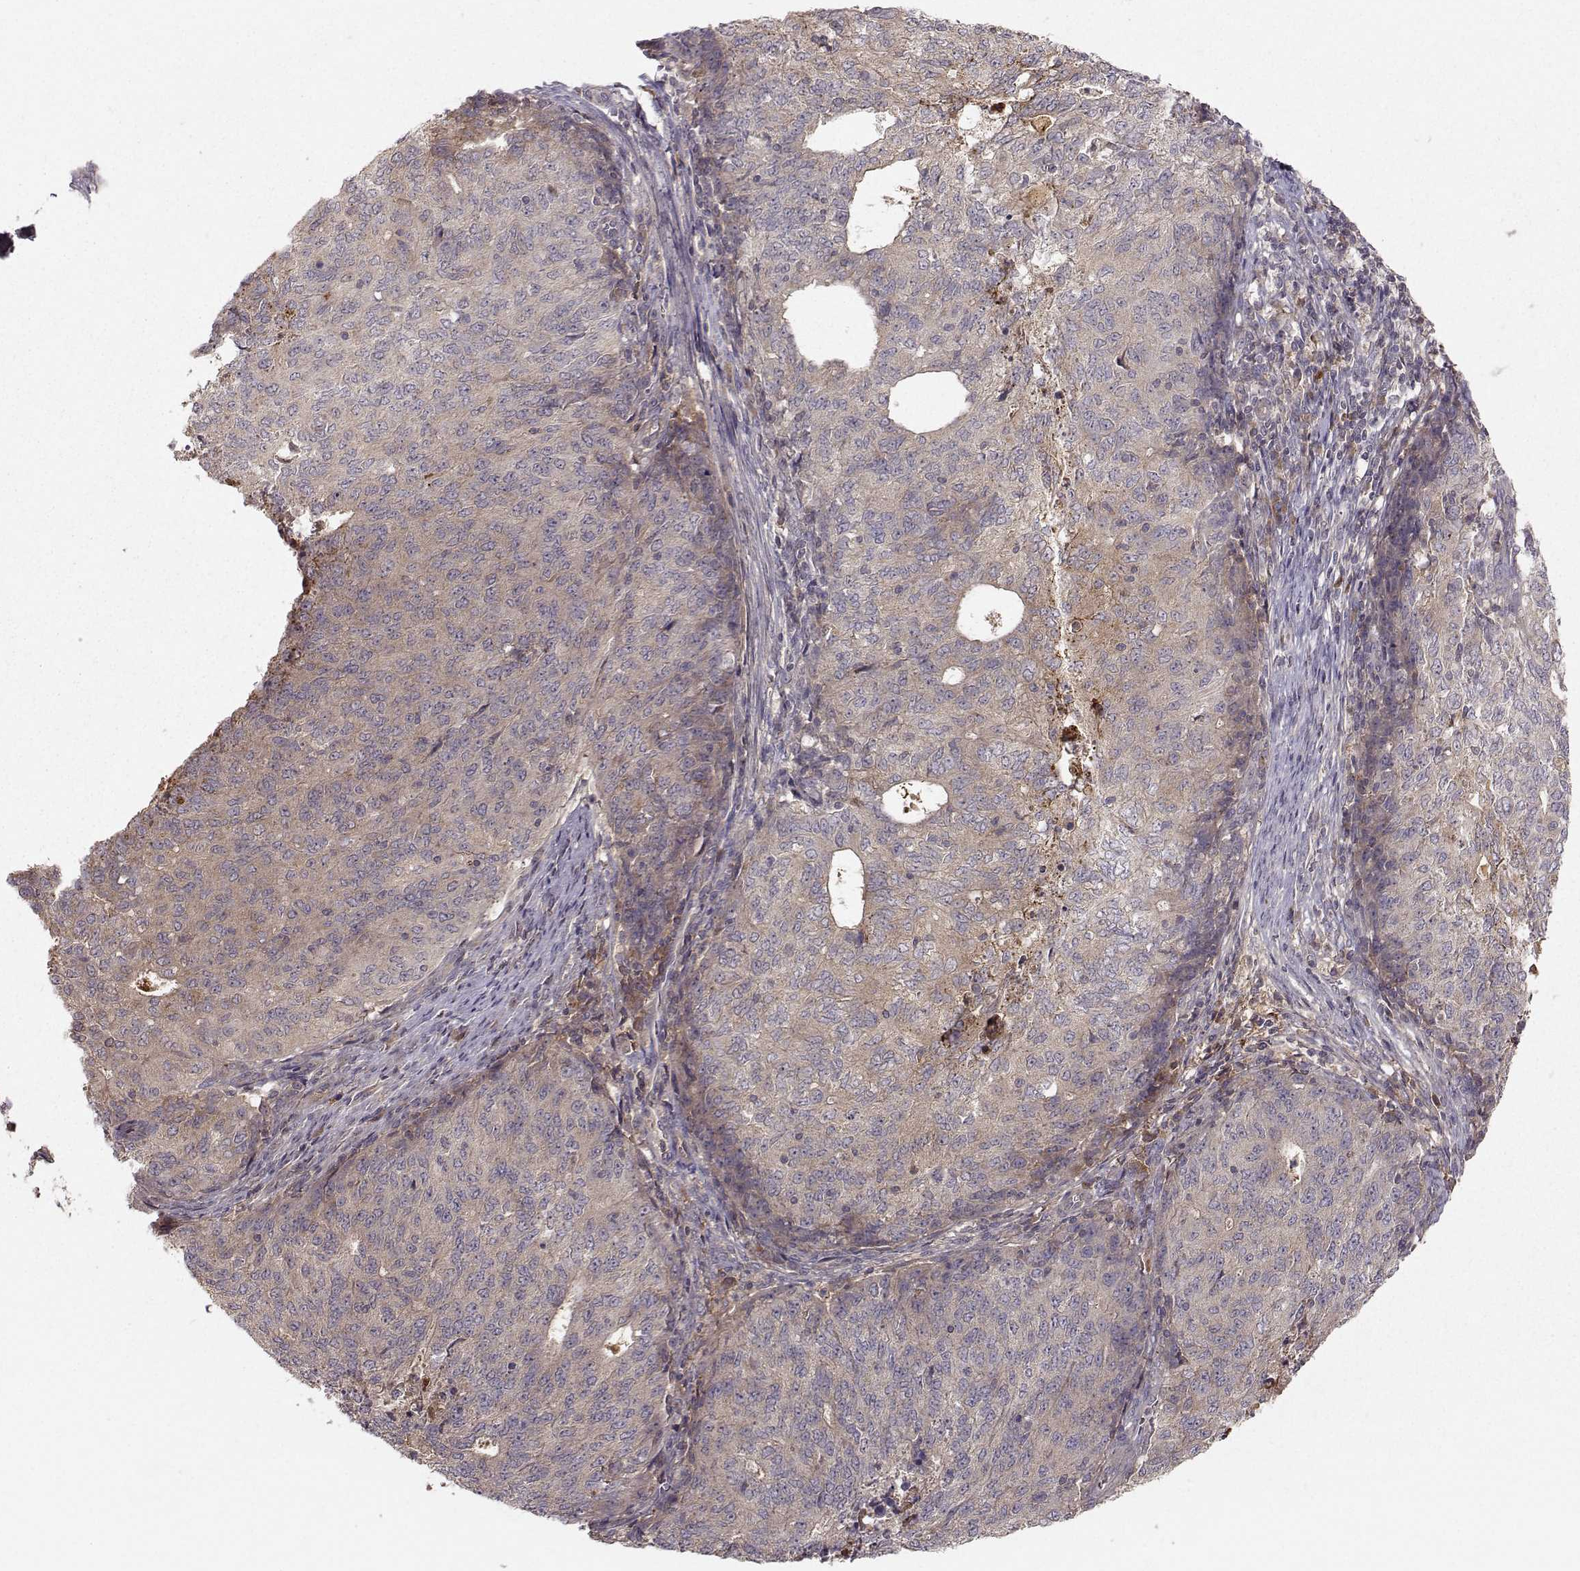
{"staining": {"intensity": "weak", "quantity": "<25%", "location": "cytoplasmic/membranous"}, "tissue": "endometrial cancer", "cell_type": "Tumor cells", "image_type": "cancer", "snomed": [{"axis": "morphology", "description": "Adenocarcinoma, NOS"}, {"axis": "topography", "description": "Endometrium"}], "caption": "A high-resolution micrograph shows IHC staining of endometrial cancer, which reveals no significant expression in tumor cells.", "gene": "WNT6", "patient": {"sex": "female", "age": 82}}